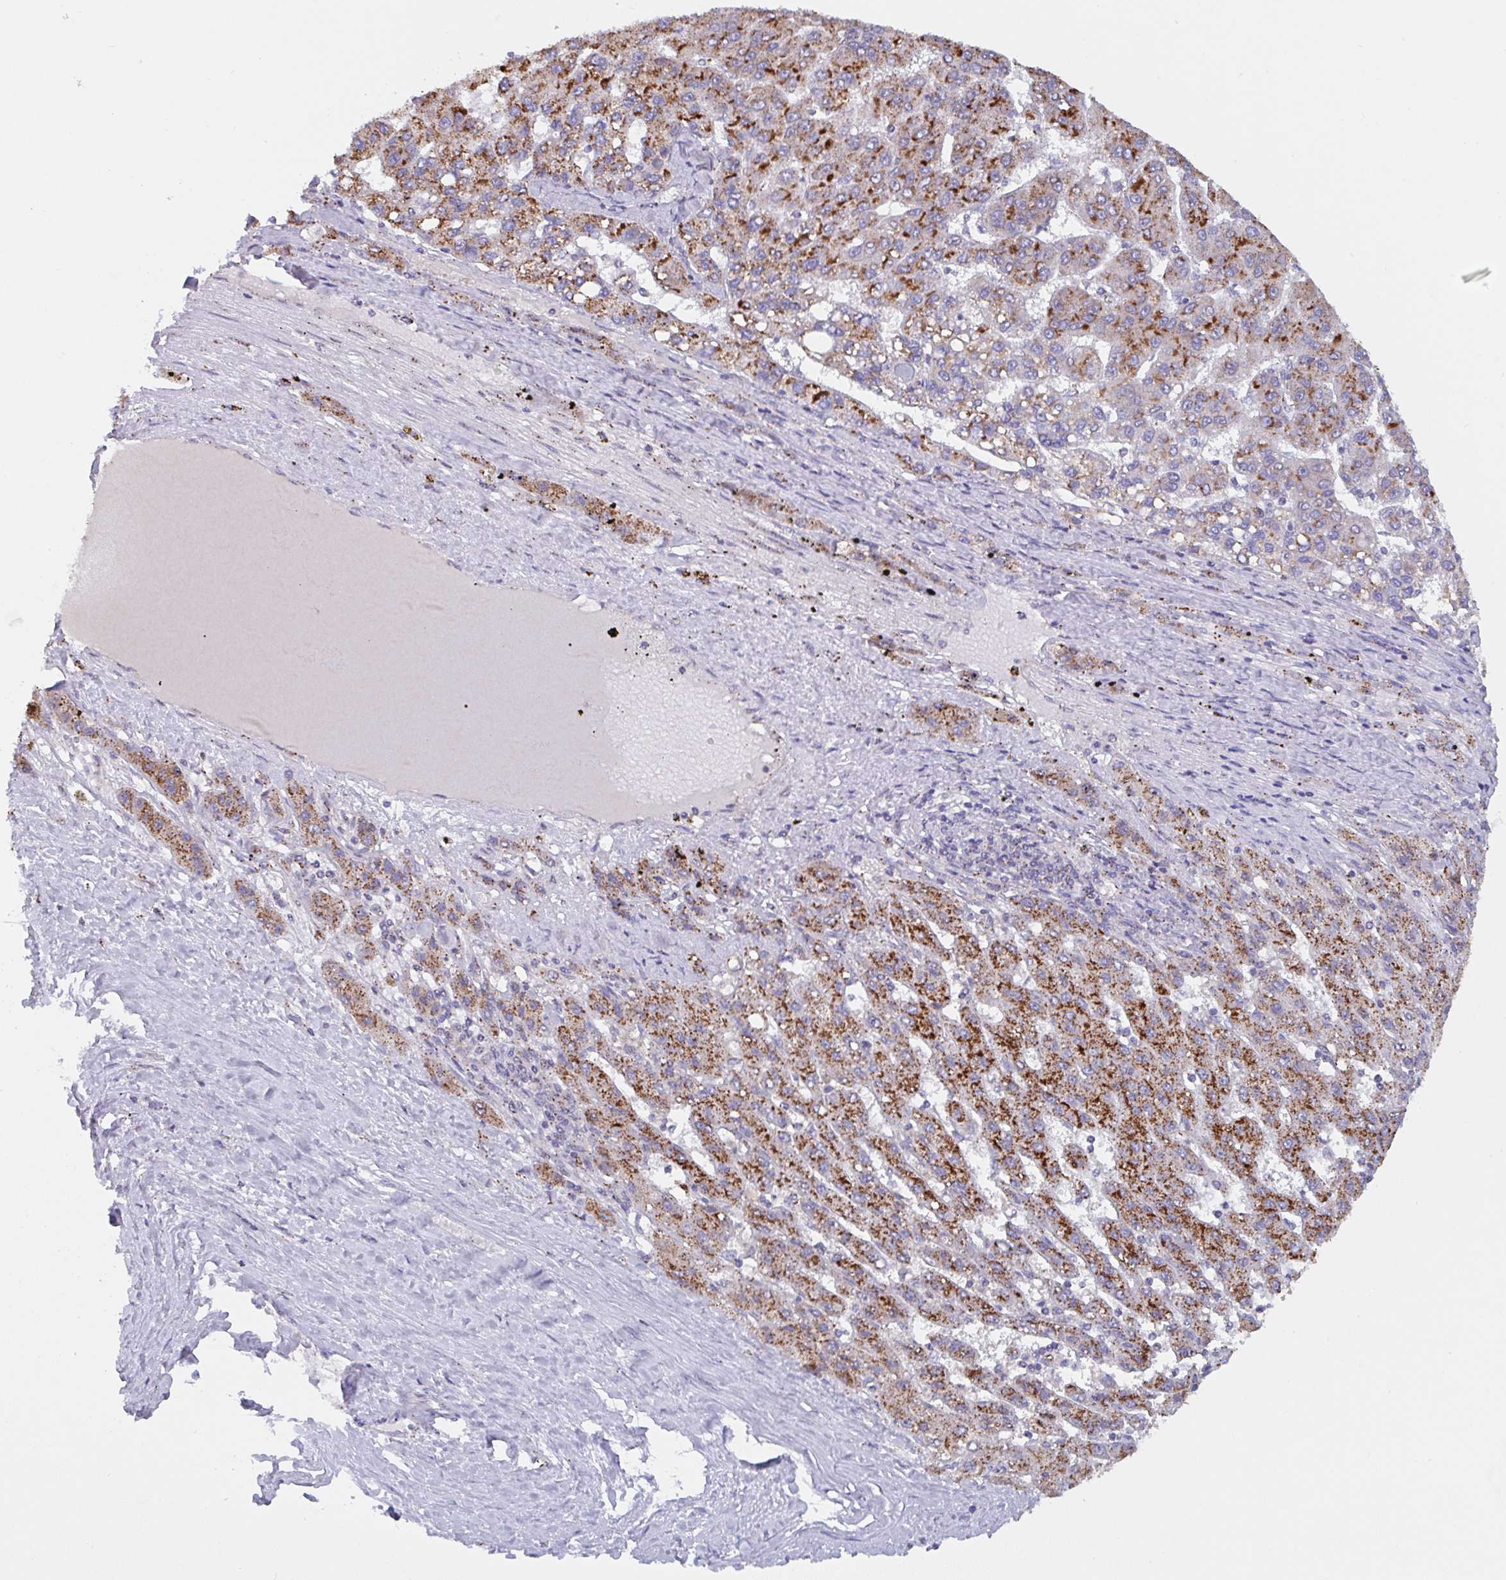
{"staining": {"intensity": "strong", "quantity": ">75%", "location": "cytoplasmic/membranous"}, "tissue": "liver cancer", "cell_type": "Tumor cells", "image_type": "cancer", "snomed": [{"axis": "morphology", "description": "Carcinoma, Hepatocellular, NOS"}, {"axis": "topography", "description": "Liver"}], "caption": "Immunohistochemistry (DAB (3,3'-diaminobenzidine)) staining of liver cancer (hepatocellular carcinoma) exhibits strong cytoplasmic/membranous protein positivity in about >75% of tumor cells. (DAB (3,3'-diaminobenzidine) IHC with brightfield microscopy, high magnification).", "gene": "PROSER3", "patient": {"sex": "female", "age": 82}}